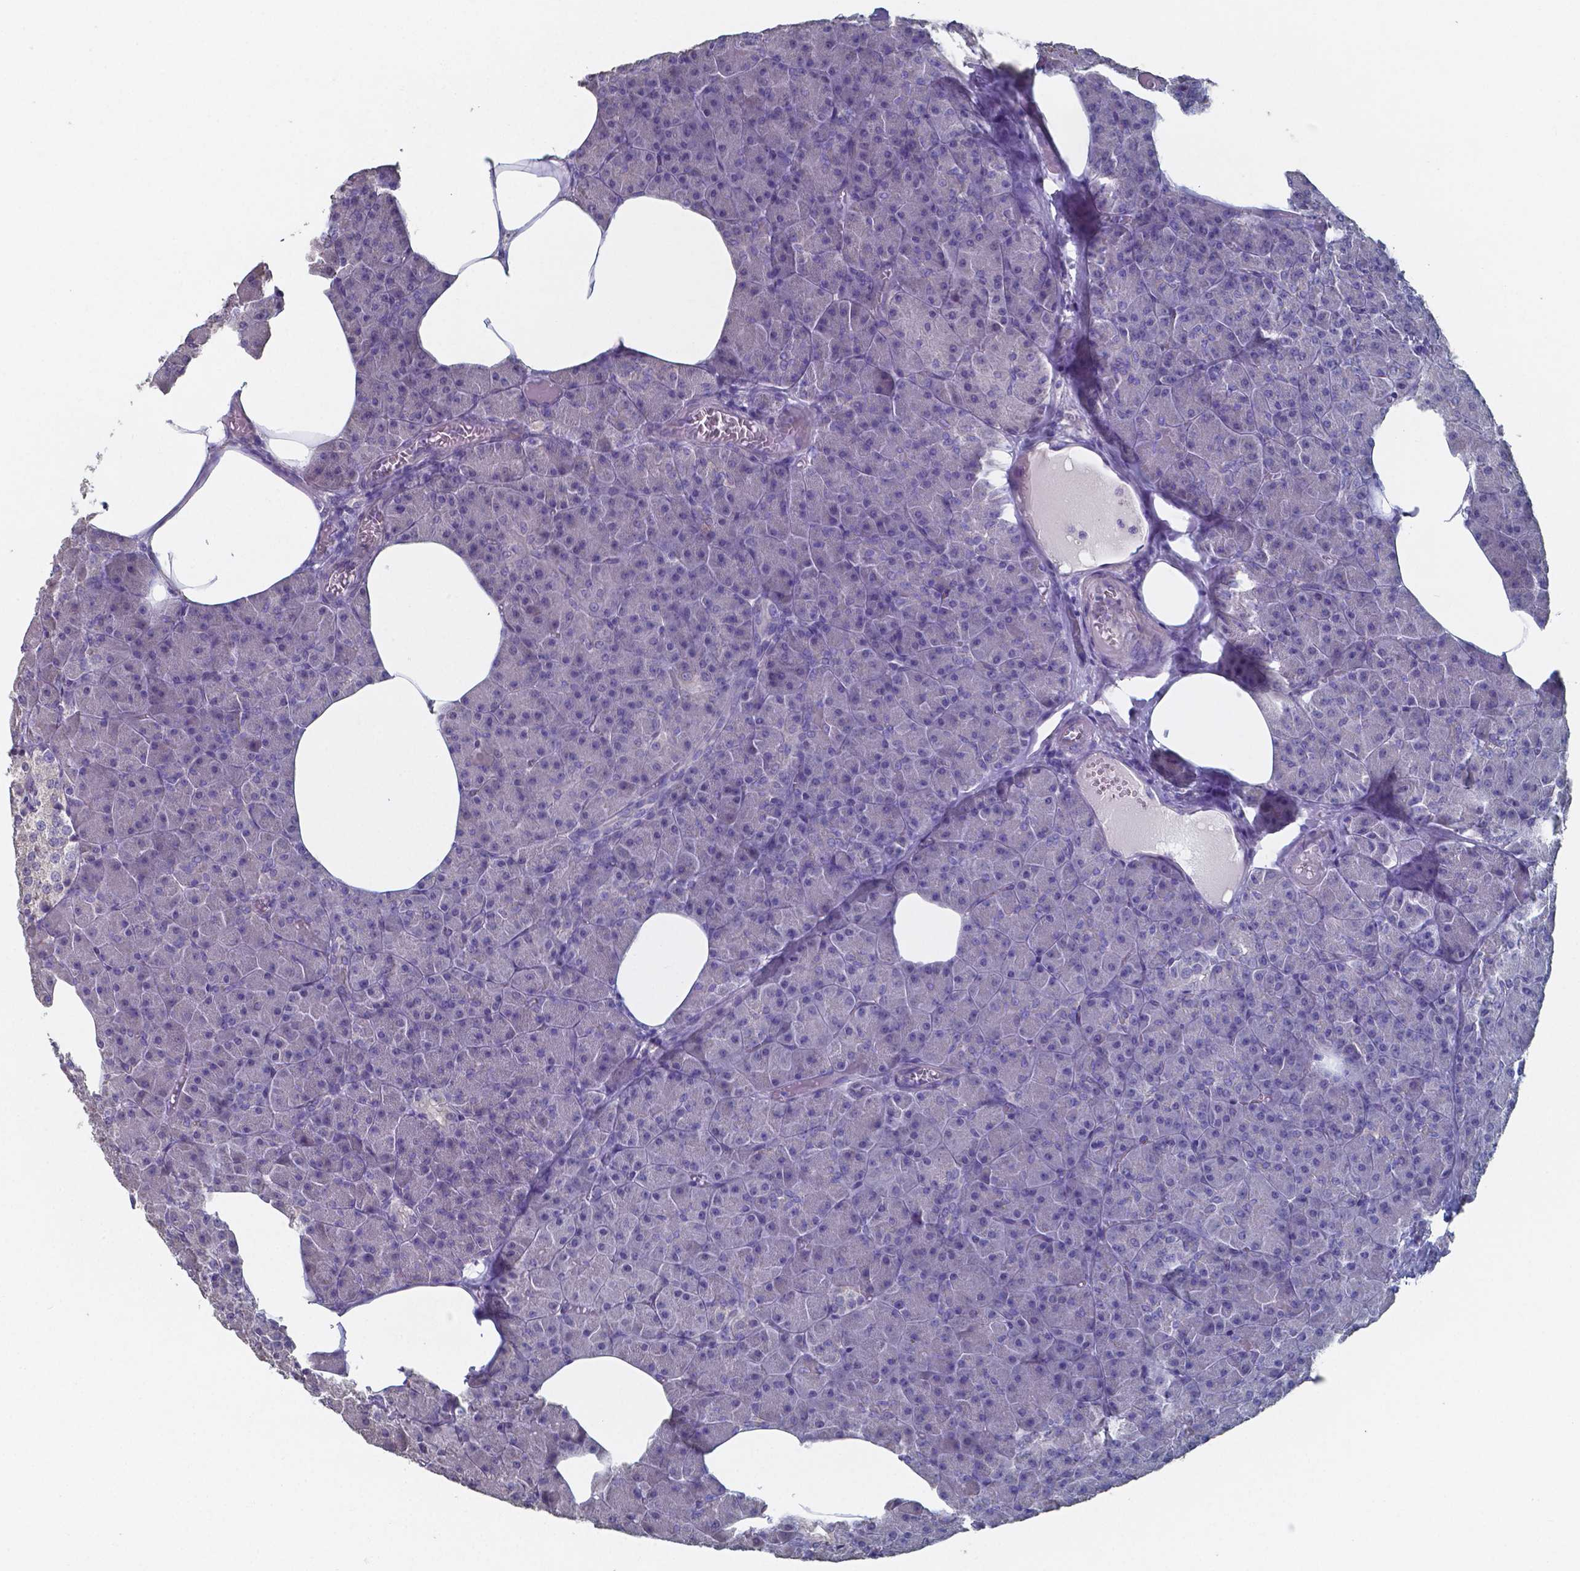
{"staining": {"intensity": "negative", "quantity": "none", "location": "none"}, "tissue": "pancreas", "cell_type": "Exocrine glandular cells", "image_type": "normal", "snomed": [{"axis": "morphology", "description": "Normal tissue, NOS"}, {"axis": "topography", "description": "Pancreas"}], "caption": "High magnification brightfield microscopy of benign pancreas stained with DAB (3,3'-diaminobenzidine) (brown) and counterstained with hematoxylin (blue): exocrine glandular cells show no significant staining.", "gene": "FOXJ1", "patient": {"sex": "female", "age": 45}}